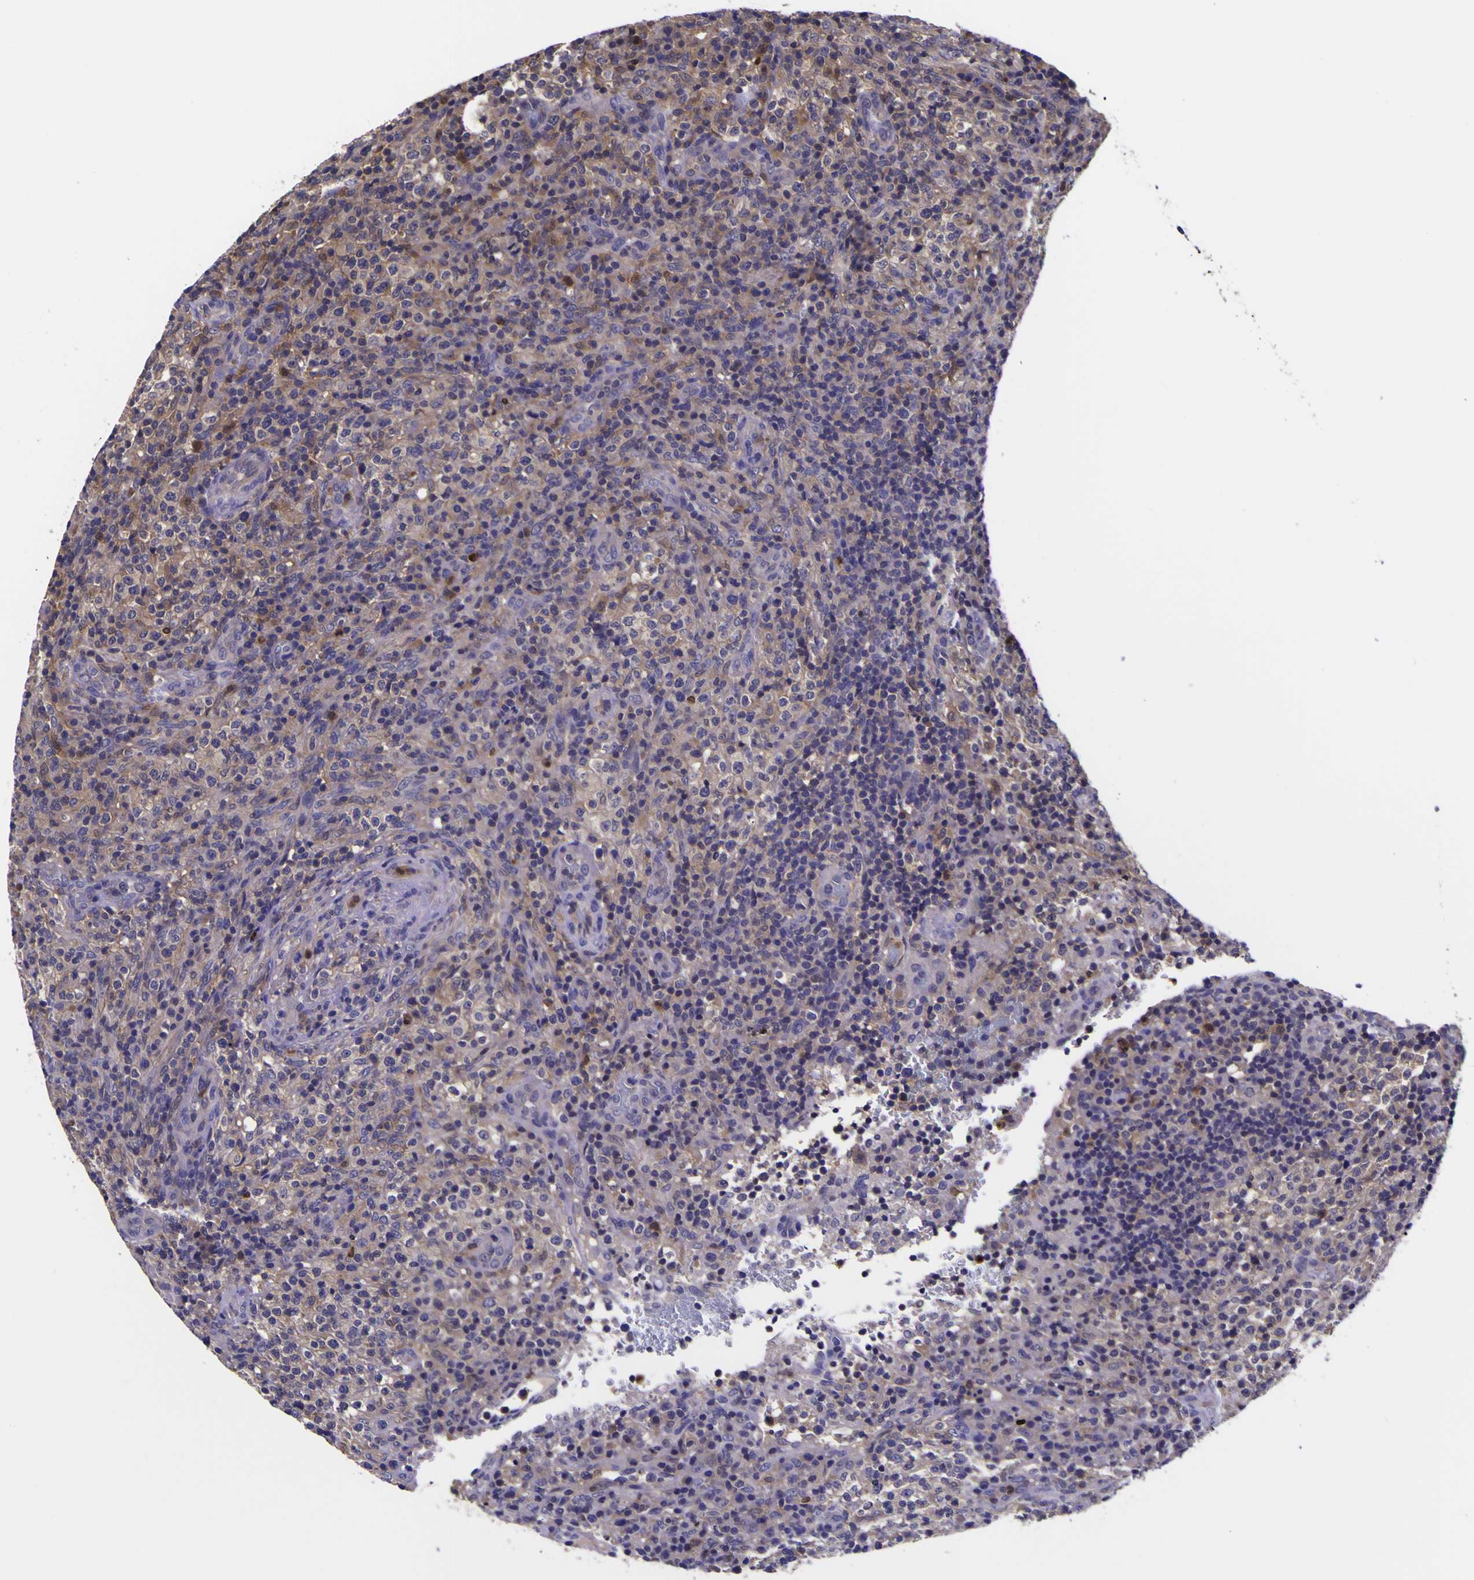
{"staining": {"intensity": "weak", "quantity": "25%-75%", "location": "cytoplasmic/membranous"}, "tissue": "lymphoma", "cell_type": "Tumor cells", "image_type": "cancer", "snomed": [{"axis": "morphology", "description": "Malignant lymphoma, non-Hodgkin's type, High grade"}, {"axis": "topography", "description": "Lymph node"}], "caption": "An image of human malignant lymphoma, non-Hodgkin's type (high-grade) stained for a protein exhibits weak cytoplasmic/membranous brown staining in tumor cells. (Brightfield microscopy of DAB IHC at high magnification).", "gene": "MAPK14", "patient": {"sex": "female", "age": 76}}